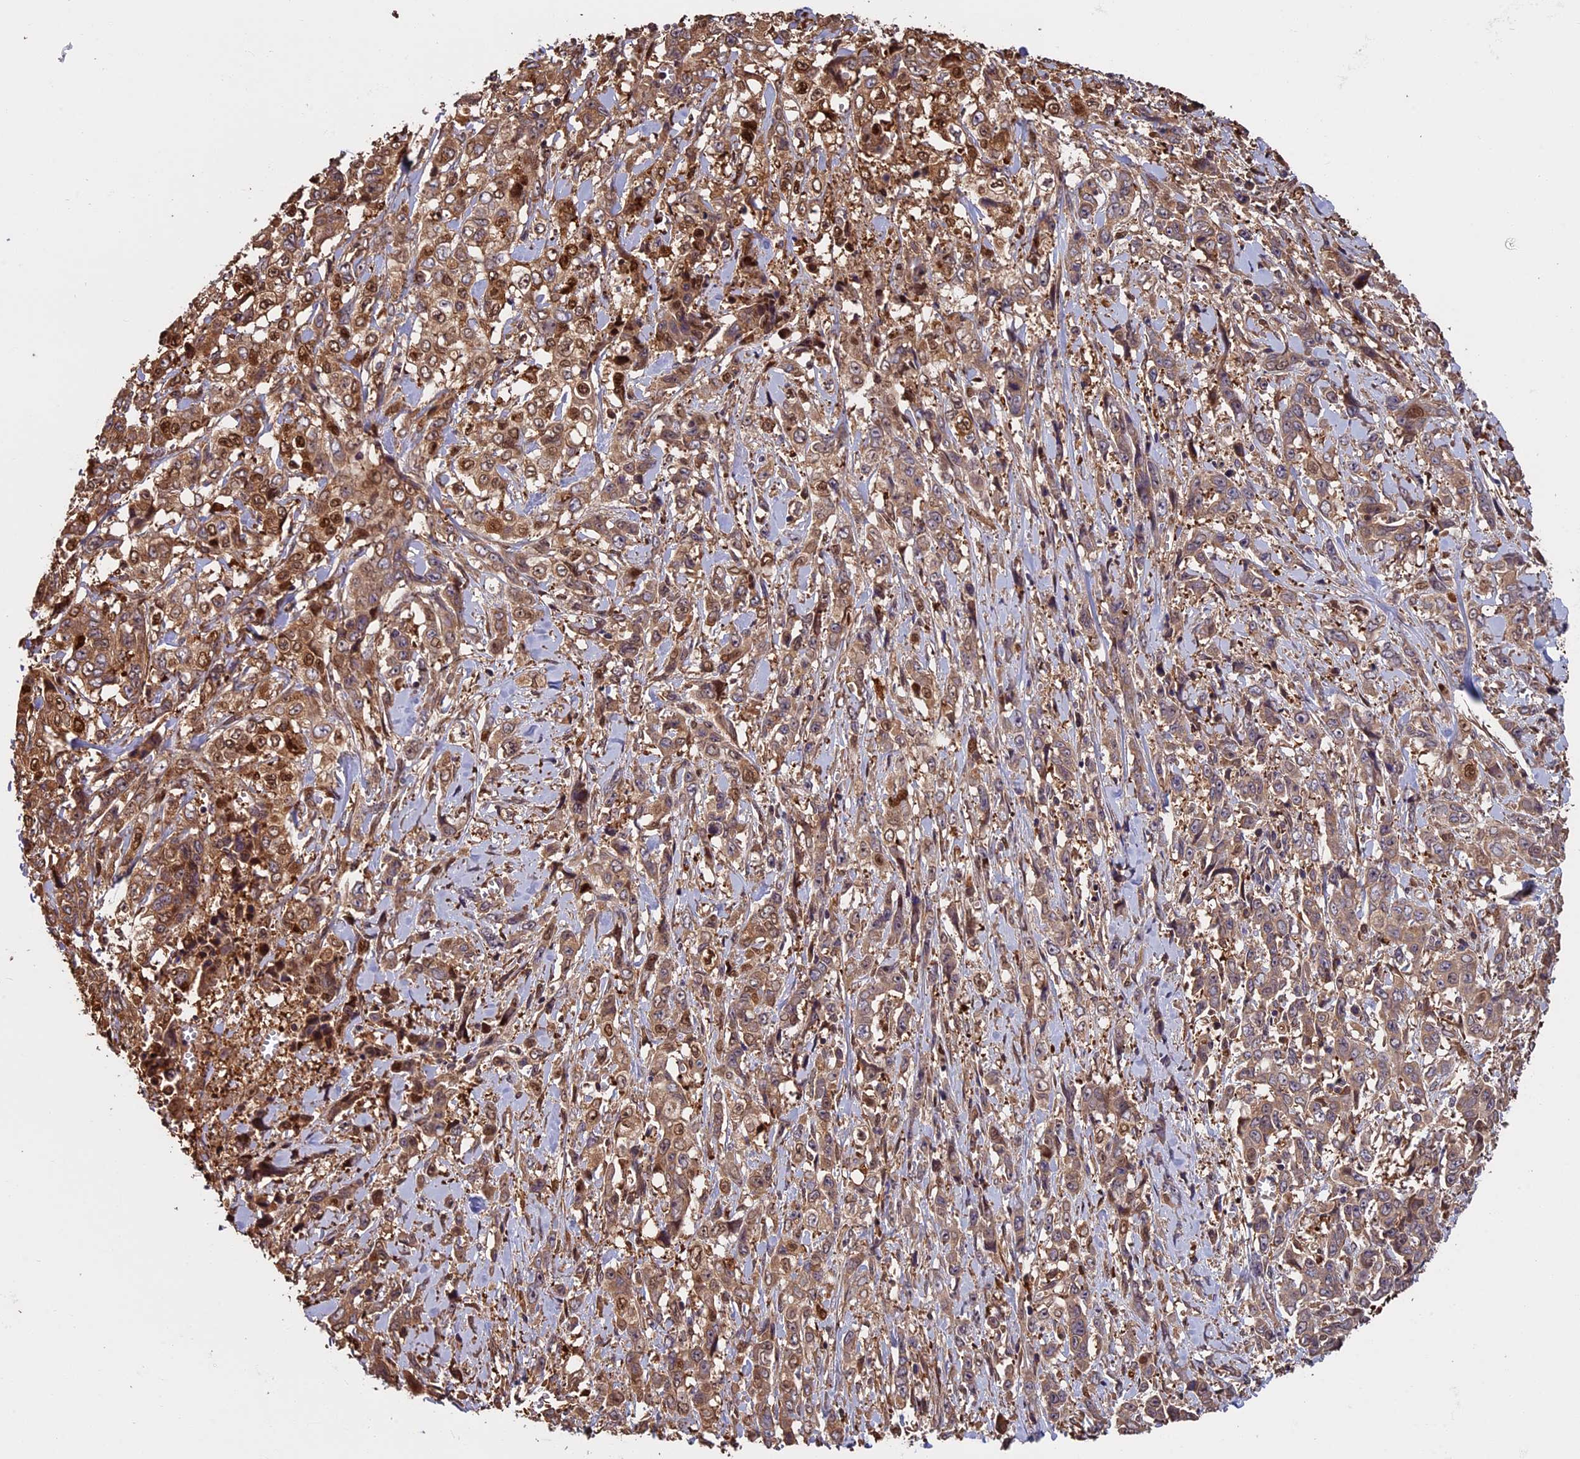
{"staining": {"intensity": "moderate", "quantity": ">75%", "location": "cytoplasmic/membranous"}, "tissue": "stomach cancer", "cell_type": "Tumor cells", "image_type": "cancer", "snomed": [{"axis": "morphology", "description": "Adenocarcinoma, NOS"}, {"axis": "topography", "description": "Stomach, upper"}], "caption": "Stomach cancer stained with immunohistochemistry reveals moderate cytoplasmic/membranous expression in approximately >75% of tumor cells.", "gene": "VWA3A", "patient": {"sex": "male", "age": 62}}